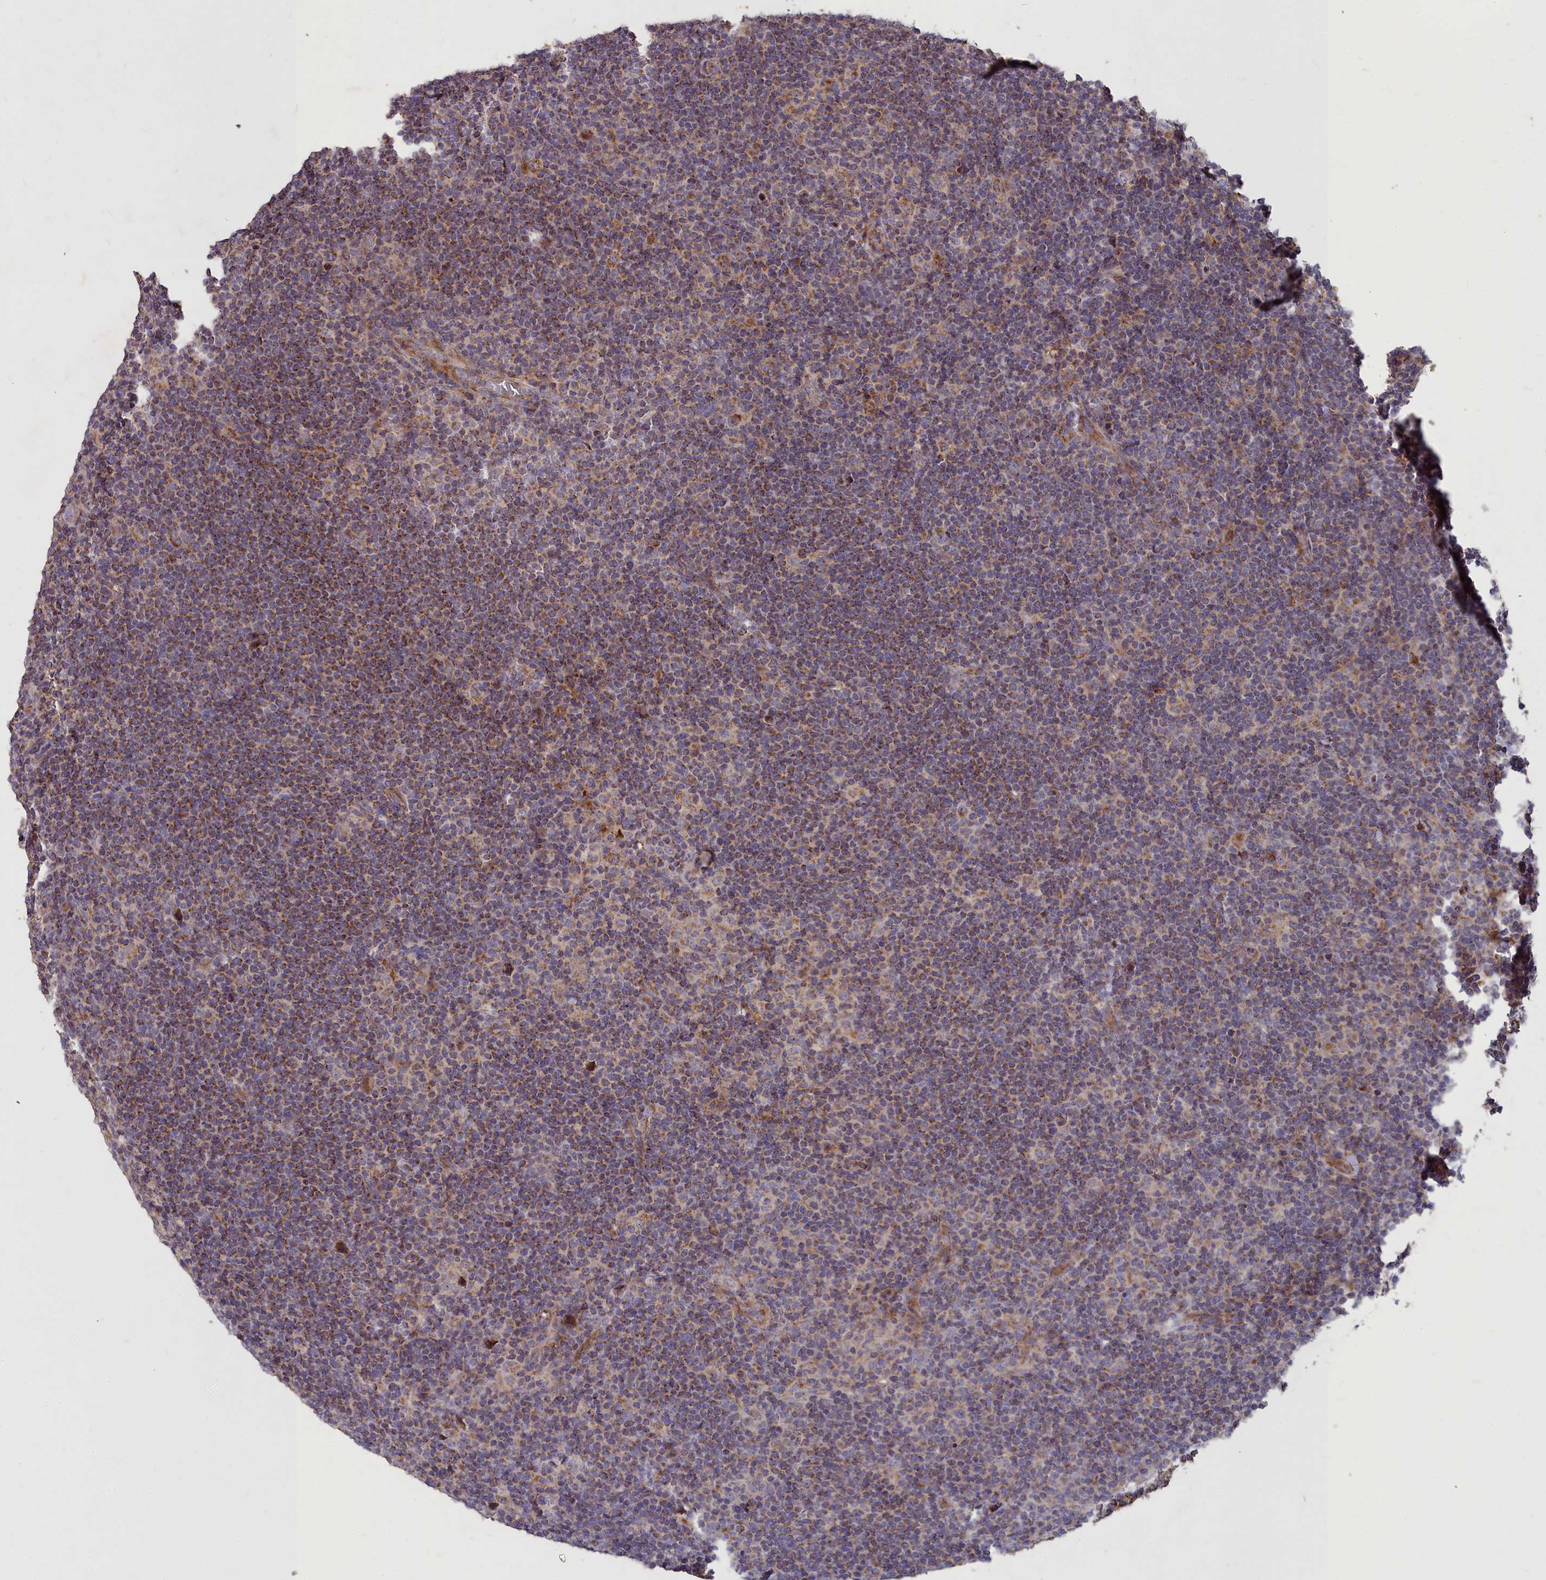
{"staining": {"intensity": "moderate", "quantity": "25%-75%", "location": "cytoplasmic/membranous"}, "tissue": "lymphoma", "cell_type": "Tumor cells", "image_type": "cancer", "snomed": [{"axis": "morphology", "description": "Hodgkin's disease, NOS"}, {"axis": "topography", "description": "Lymph node"}], "caption": "This is a photomicrograph of IHC staining of lymphoma, which shows moderate staining in the cytoplasmic/membranous of tumor cells.", "gene": "COX11", "patient": {"sex": "female", "age": 57}}